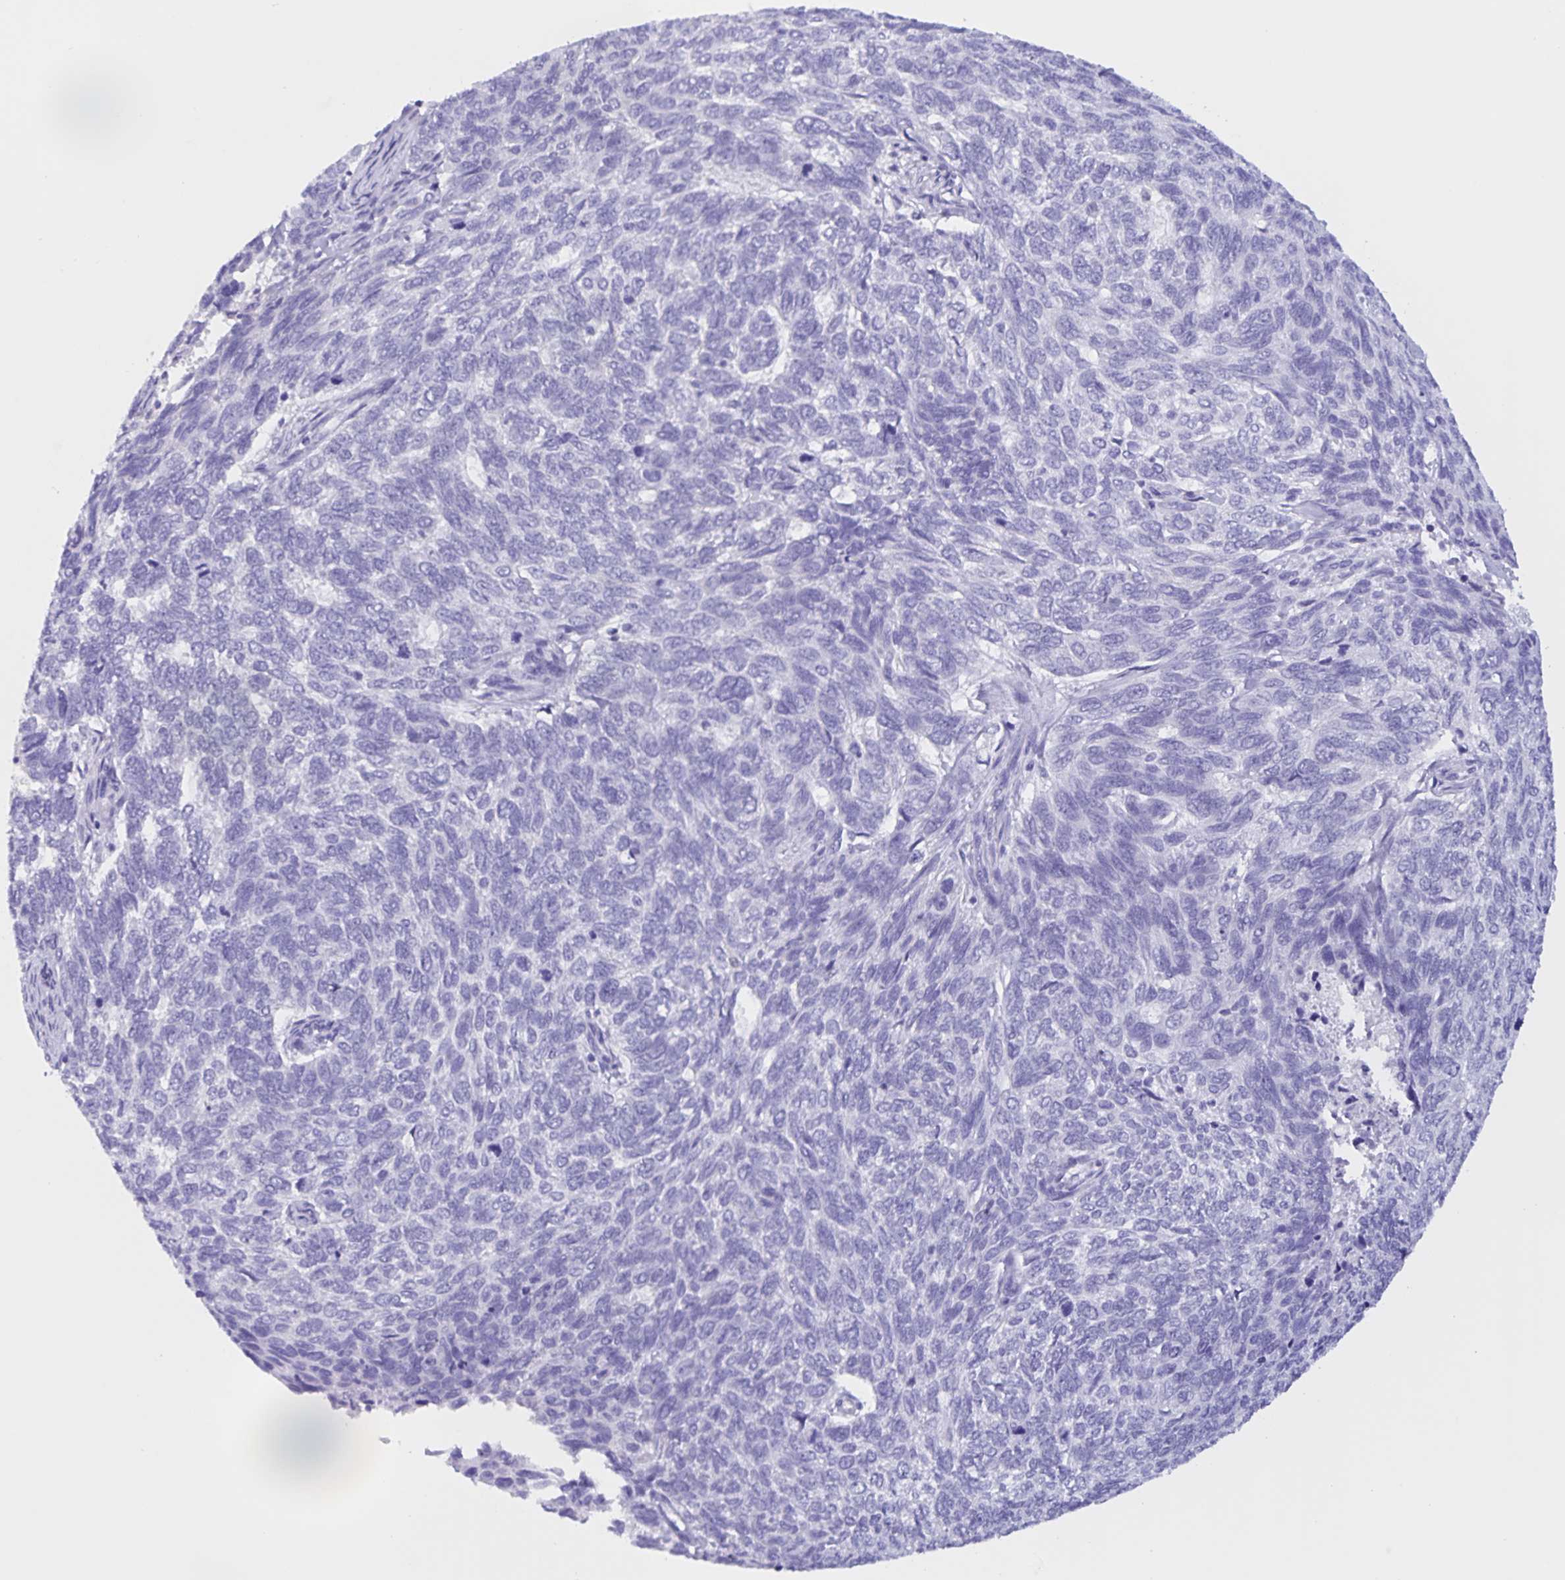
{"staining": {"intensity": "negative", "quantity": "none", "location": "none"}, "tissue": "skin cancer", "cell_type": "Tumor cells", "image_type": "cancer", "snomed": [{"axis": "morphology", "description": "Basal cell carcinoma"}, {"axis": "topography", "description": "Skin"}], "caption": "Immunohistochemical staining of skin cancer (basal cell carcinoma) reveals no significant positivity in tumor cells.", "gene": "TGIF2LX", "patient": {"sex": "female", "age": 65}}